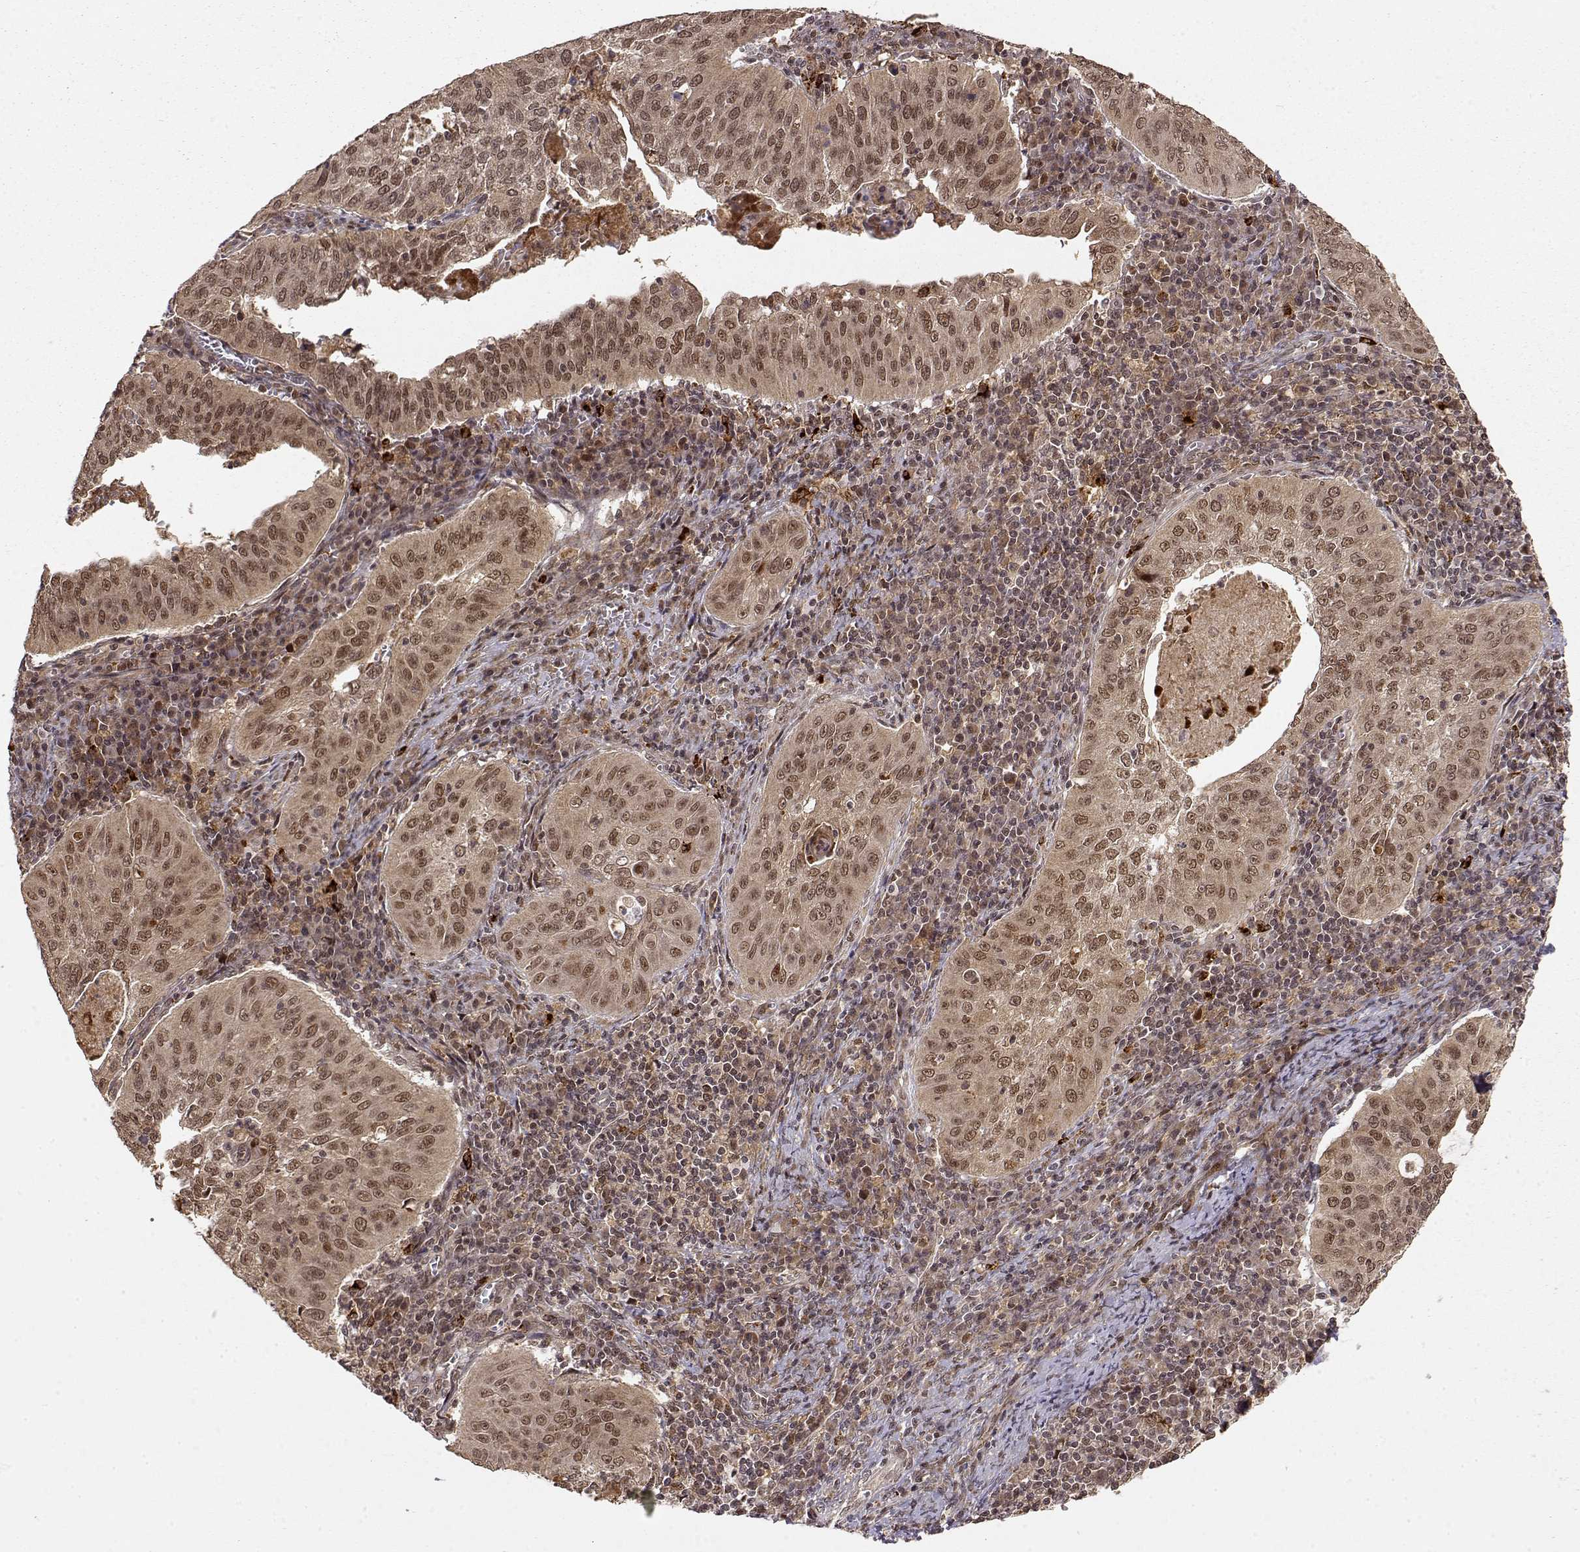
{"staining": {"intensity": "moderate", "quantity": ">75%", "location": "cytoplasmic/membranous,nuclear"}, "tissue": "cervical cancer", "cell_type": "Tumor cells", "image_type": "cancer", "snomed": [{"axis": "morphology", "description": "Squamous cell carcinoma, NOS"}, {"axis": "topography", "description": "Cervix"}], "caption": "Brown immunohistochemical staining in human cervical squamous cell carcinoma demonstrates moderate cytoplasmic/membranous and nuclear positivity in approximately >75% of tumor cells.", "gene": "MAEA", "patient": {"sex": "female", "age": 39}}